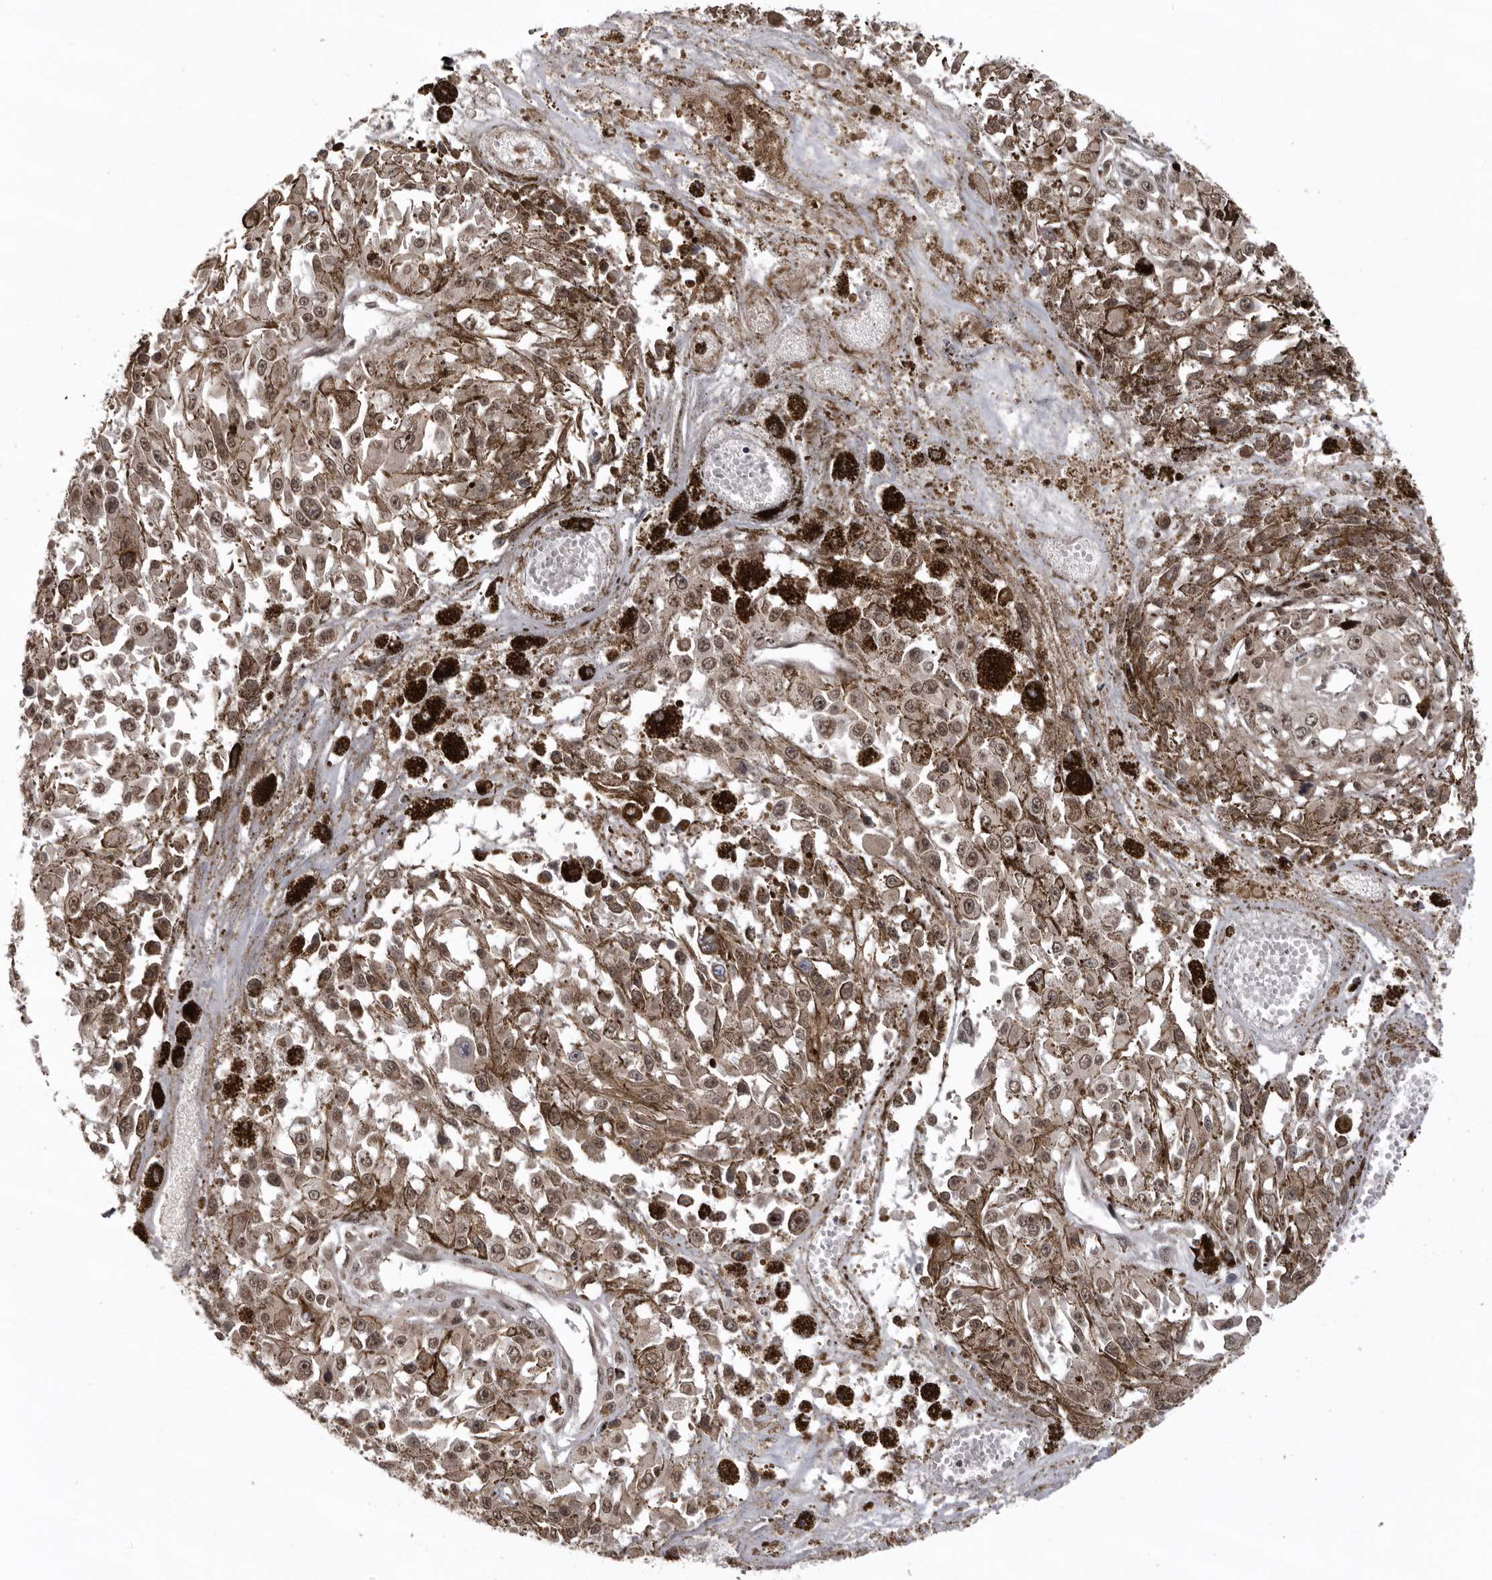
{"staining": {"intensity": "weak", "quantity": "25%-75%", "location": "cytoplasmic/membranous,nuclear"}, "tissue": "melanoma", "cell_type": "Tumor cells", "image_type": "cancer", "snomed": [{"axis": "morphology", "description": "Malignant melanoma, Metastatic site"}, {"axis": "topography", "description": "Lymph node"}], "caption": "Immunohistochemical staining of human melanoma displays low levels of weak cytoplasmic/membranous and nuclear positivity in about 25%-75% of tumor cells.", "gene": "C1orf109", "patient": {"sex": "male", "age": 59}}